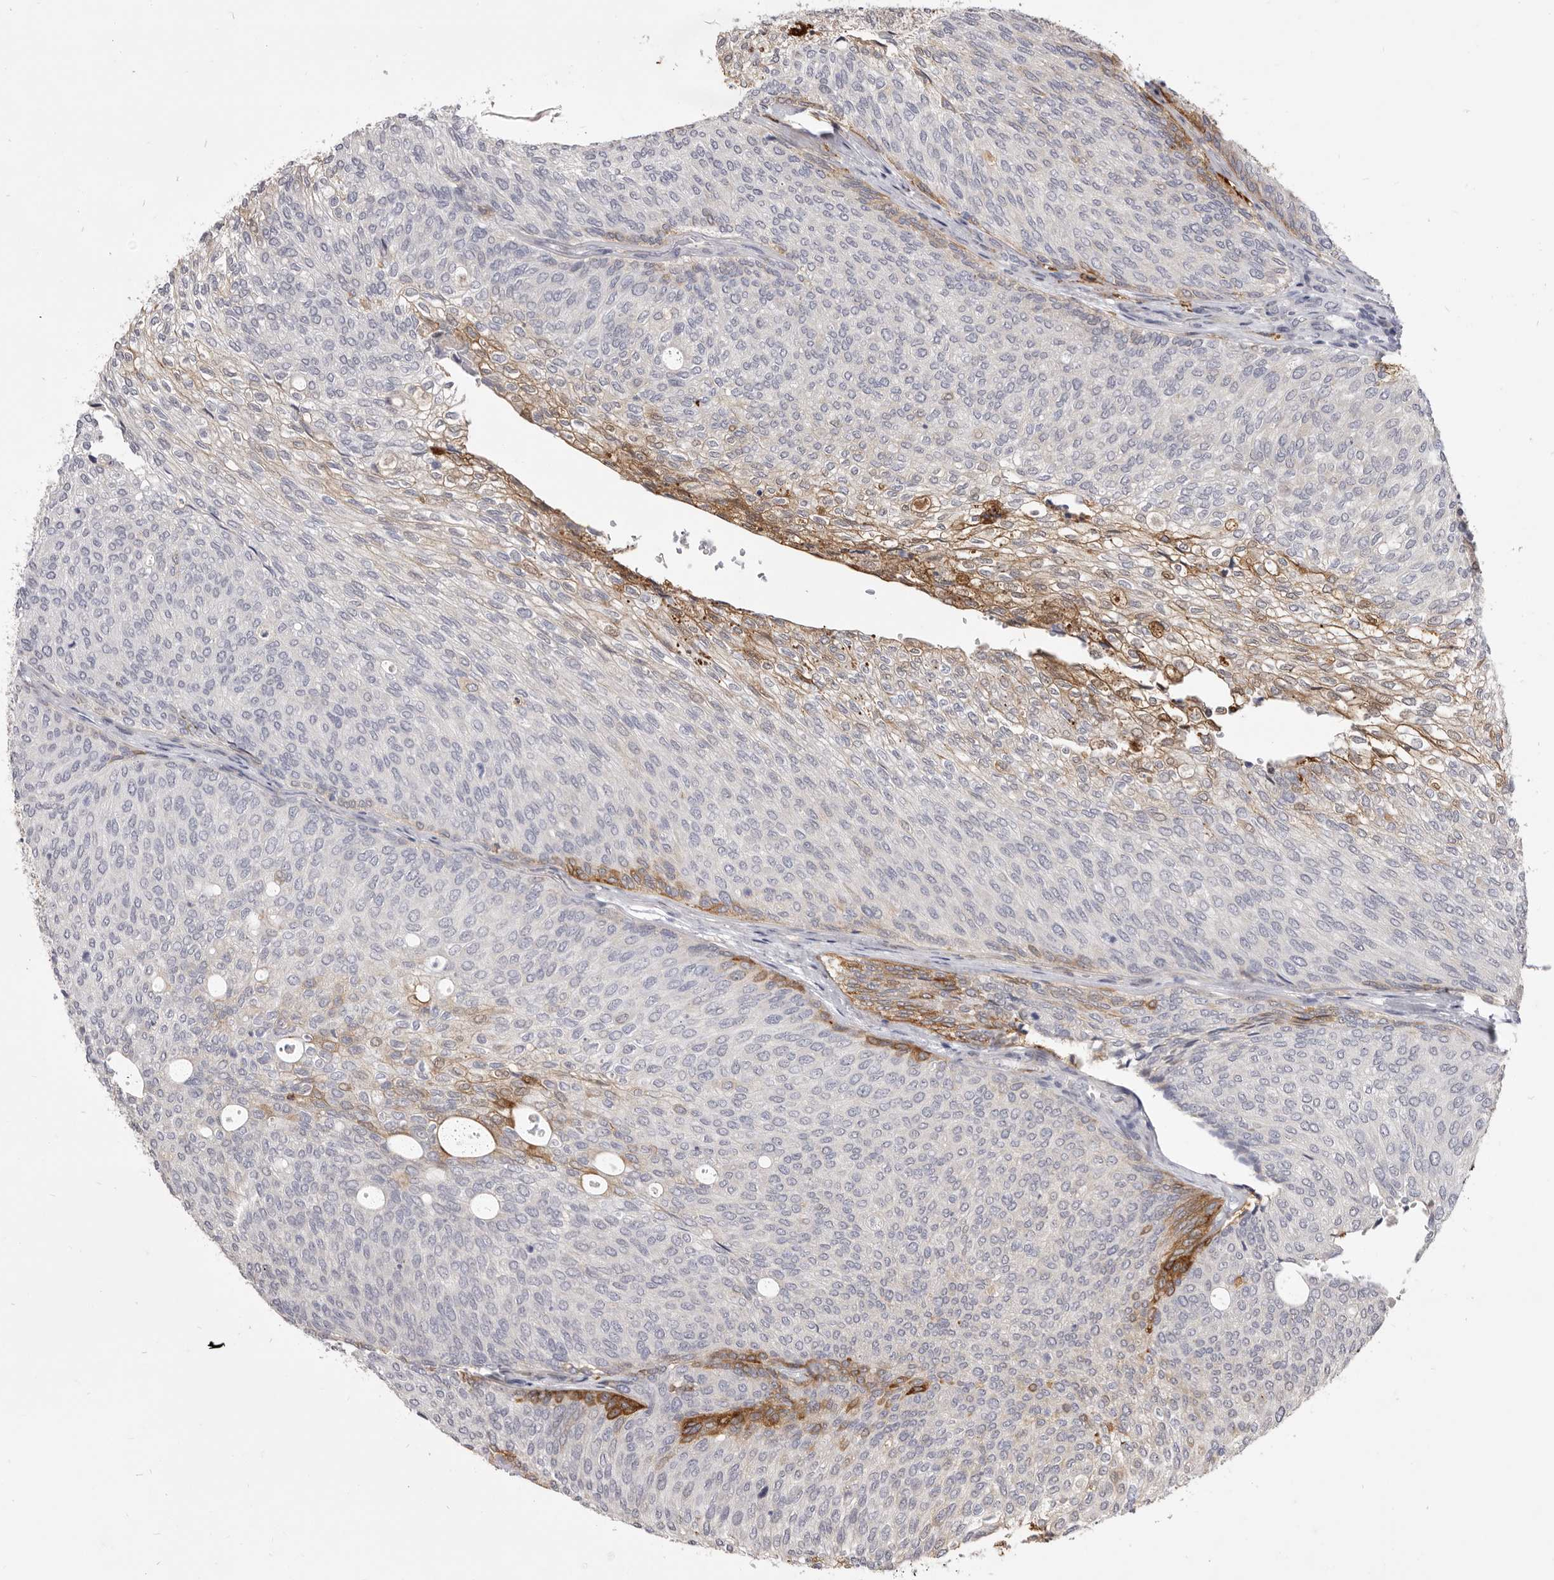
{"staining": {"intensity": "moderate", "quantity": "<25%", "location": "cytoplasmic/membranous"}, "tissue": "urothelial cancer", "cell_type": "Tumor cells", "image_type": "cancer", "snomed": [{"axis": "morphology", "description": "Urothelial carcinoma, Low grade"}, {"axis": "topography", "description": "Urinary bladder"}], "caption": "Protein positivity by IHC exhibits moderate cytoplasmic/membranous positivity in about <25% of tumor cells in urothelial carcinoma (low-grade).", "gene": "VPS45", "patient": {"sex": "female", "age": 79}}